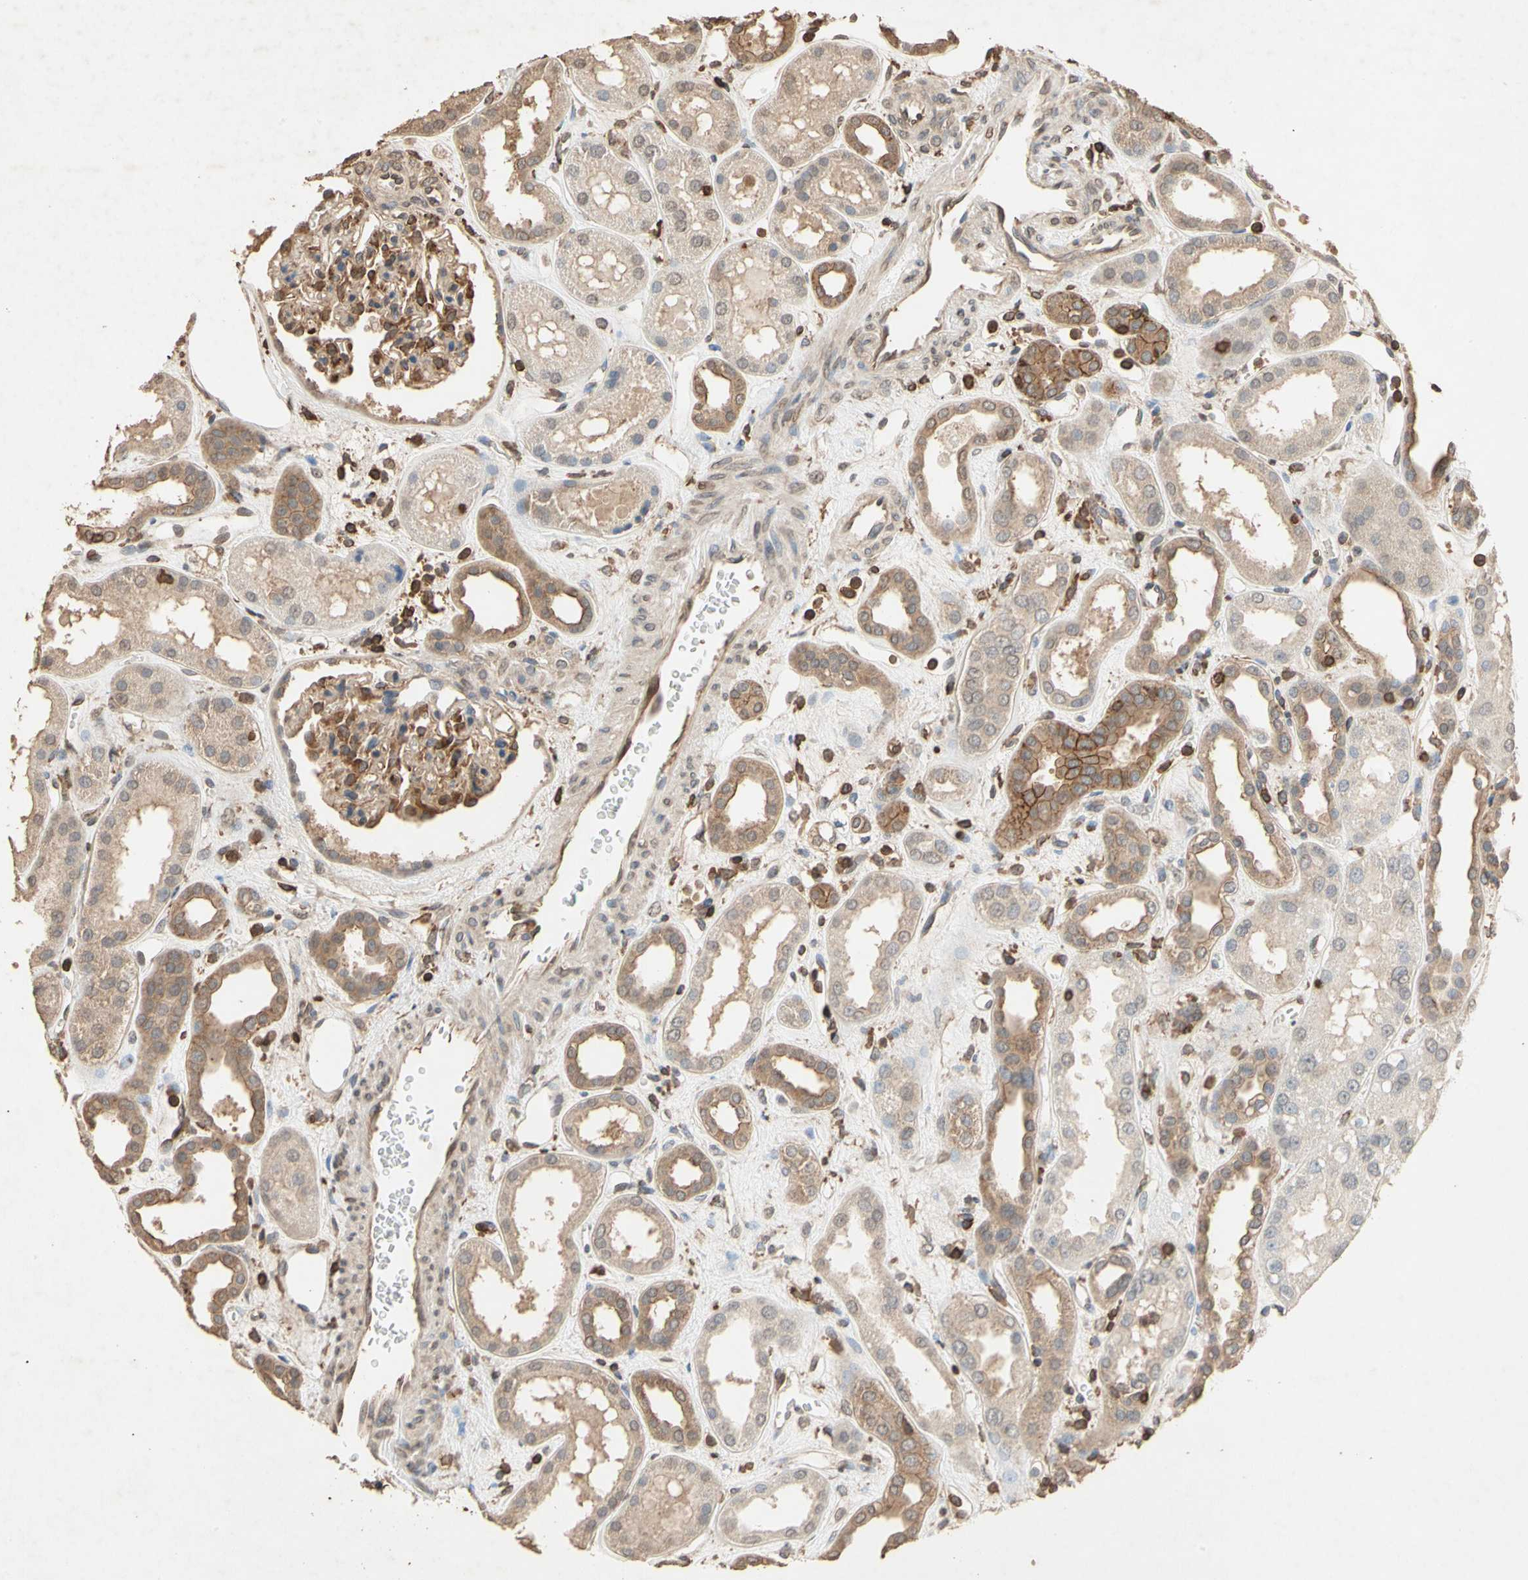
{"staining": {"intensity": "moderate", "quantity": "25%-75%", "location": "cytoplasmic/membranous"}, "tissue": "kidney", "cell_type": "Cells in glomeruli", "image_type": "normal", "snomed": [{"axis": "morphology", "description": "Normal tissue, NOS"}, {"axis": "topography", "description": "Kidney"}], "caption": "Moderate cytoplasmic/membranous protein staining is seen in about 25%-75% of cells in glomeruli in kidney. (IHC, brightfield microscopy, high magnification).", "gene": "MAP3K10", "patient": {"sex": "male", "age": 59}}